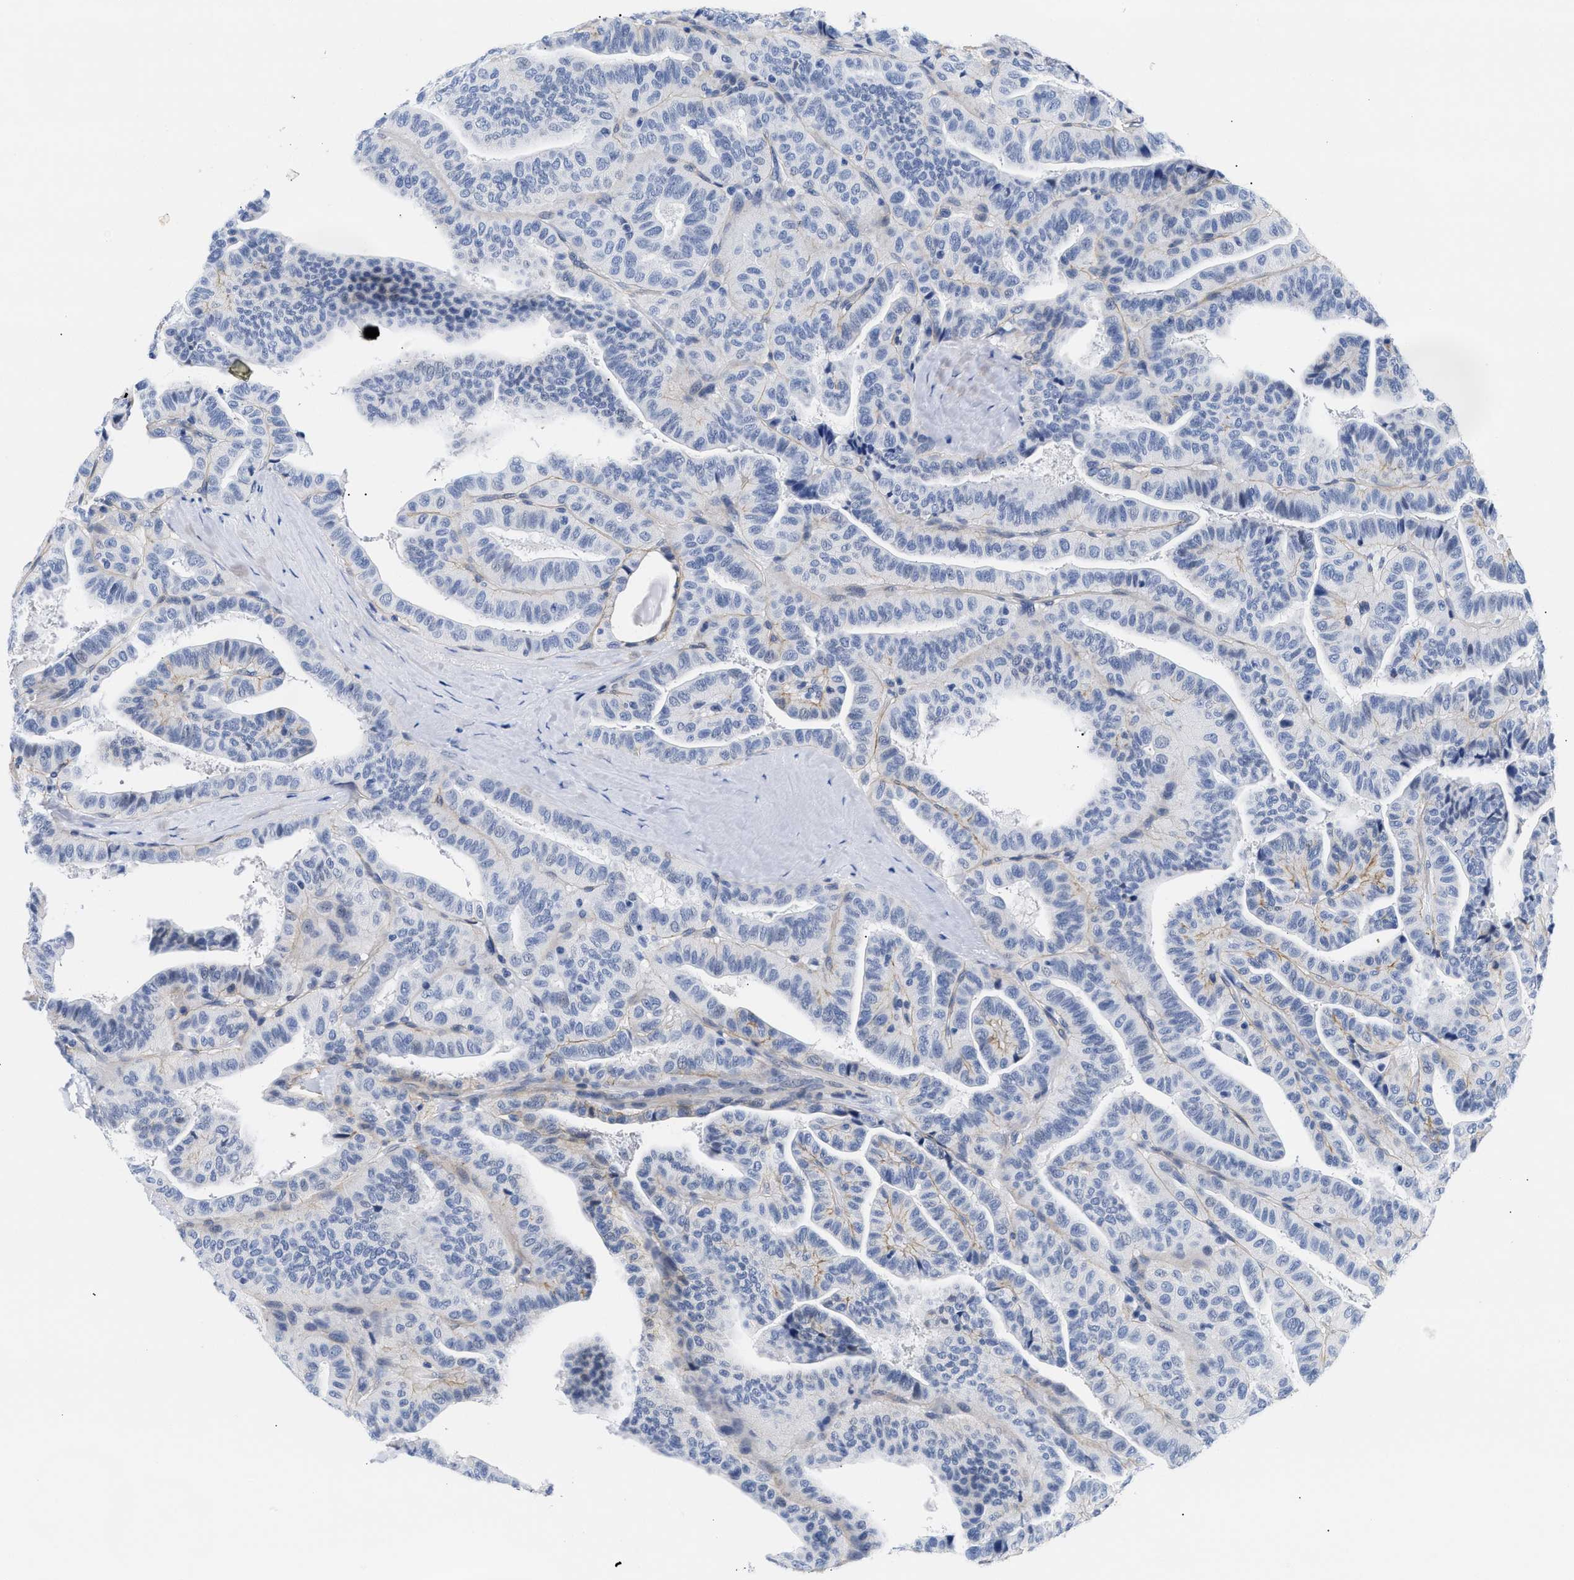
{"staining": {"intensity": "negative", "quantity": "none", "location": "none"}, "tissue": "thyroid cancer", "cell_type": "Tumor cells", "image_type": "cancer", "snomed": [{"axis": "morphology", "description": "Papillary adenocarcinoma, NOS"}, {"axis": "topography", "description": "Thyroid gland"}], "caption": "Immunohistochemical staining of thyroid cancer reveals no significant expression in tumor cells.", "gene": "TRIM29", "patient": {"sex": "male", "age": 77}}